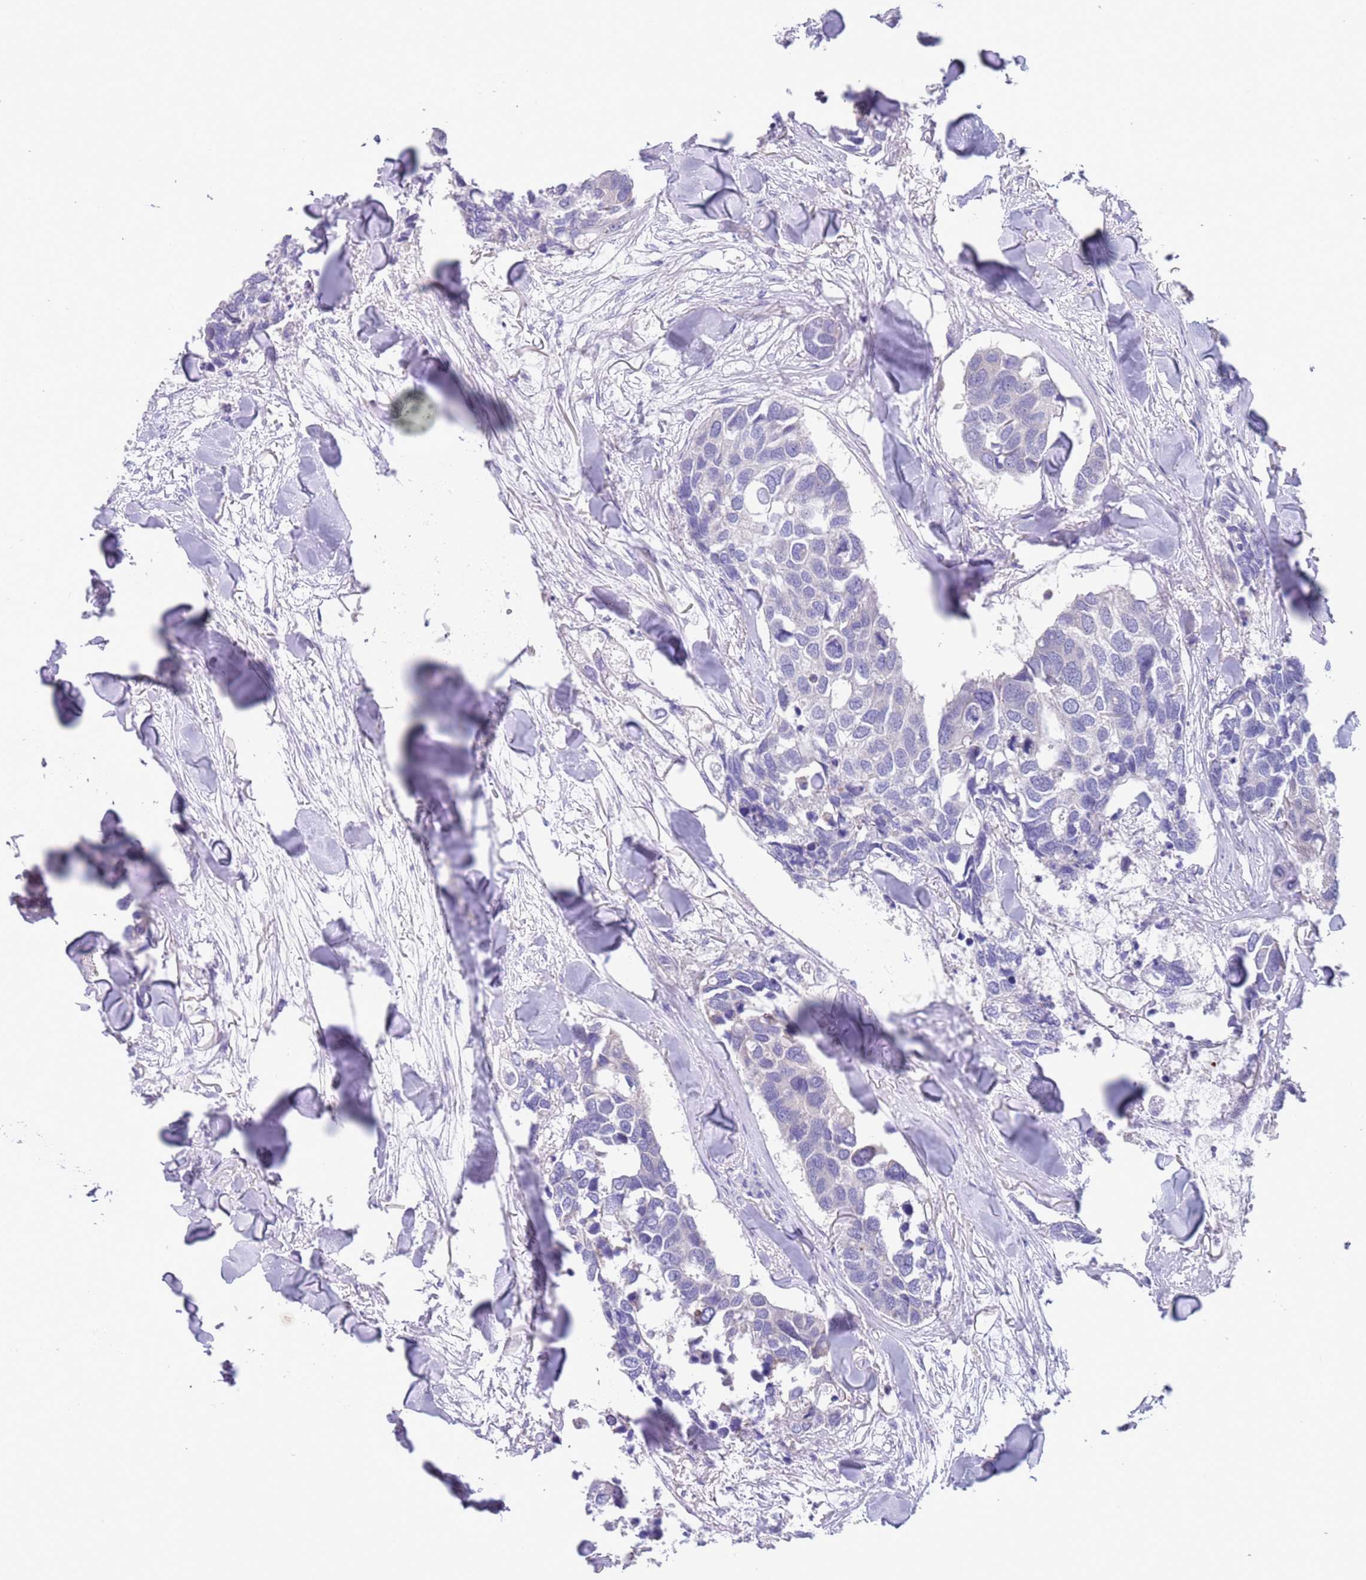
{"staining": {"intensity": "negative", "quantity": "none", "location": "none"}, "tissue": "breast cancer", "cell_type": "Tumor cells", "image_type": "cancer", "snomed": [{"axis": "morphology", "description": "Duct carcinoma"}, {"axis": "topography", "description": "Breast"}], "caption": "Tumor cells show no significant expression in breast cancer (intraductal carcinoma).", "gene": "SPIRE2", "patient": {"sex": "female", "age": 83}}